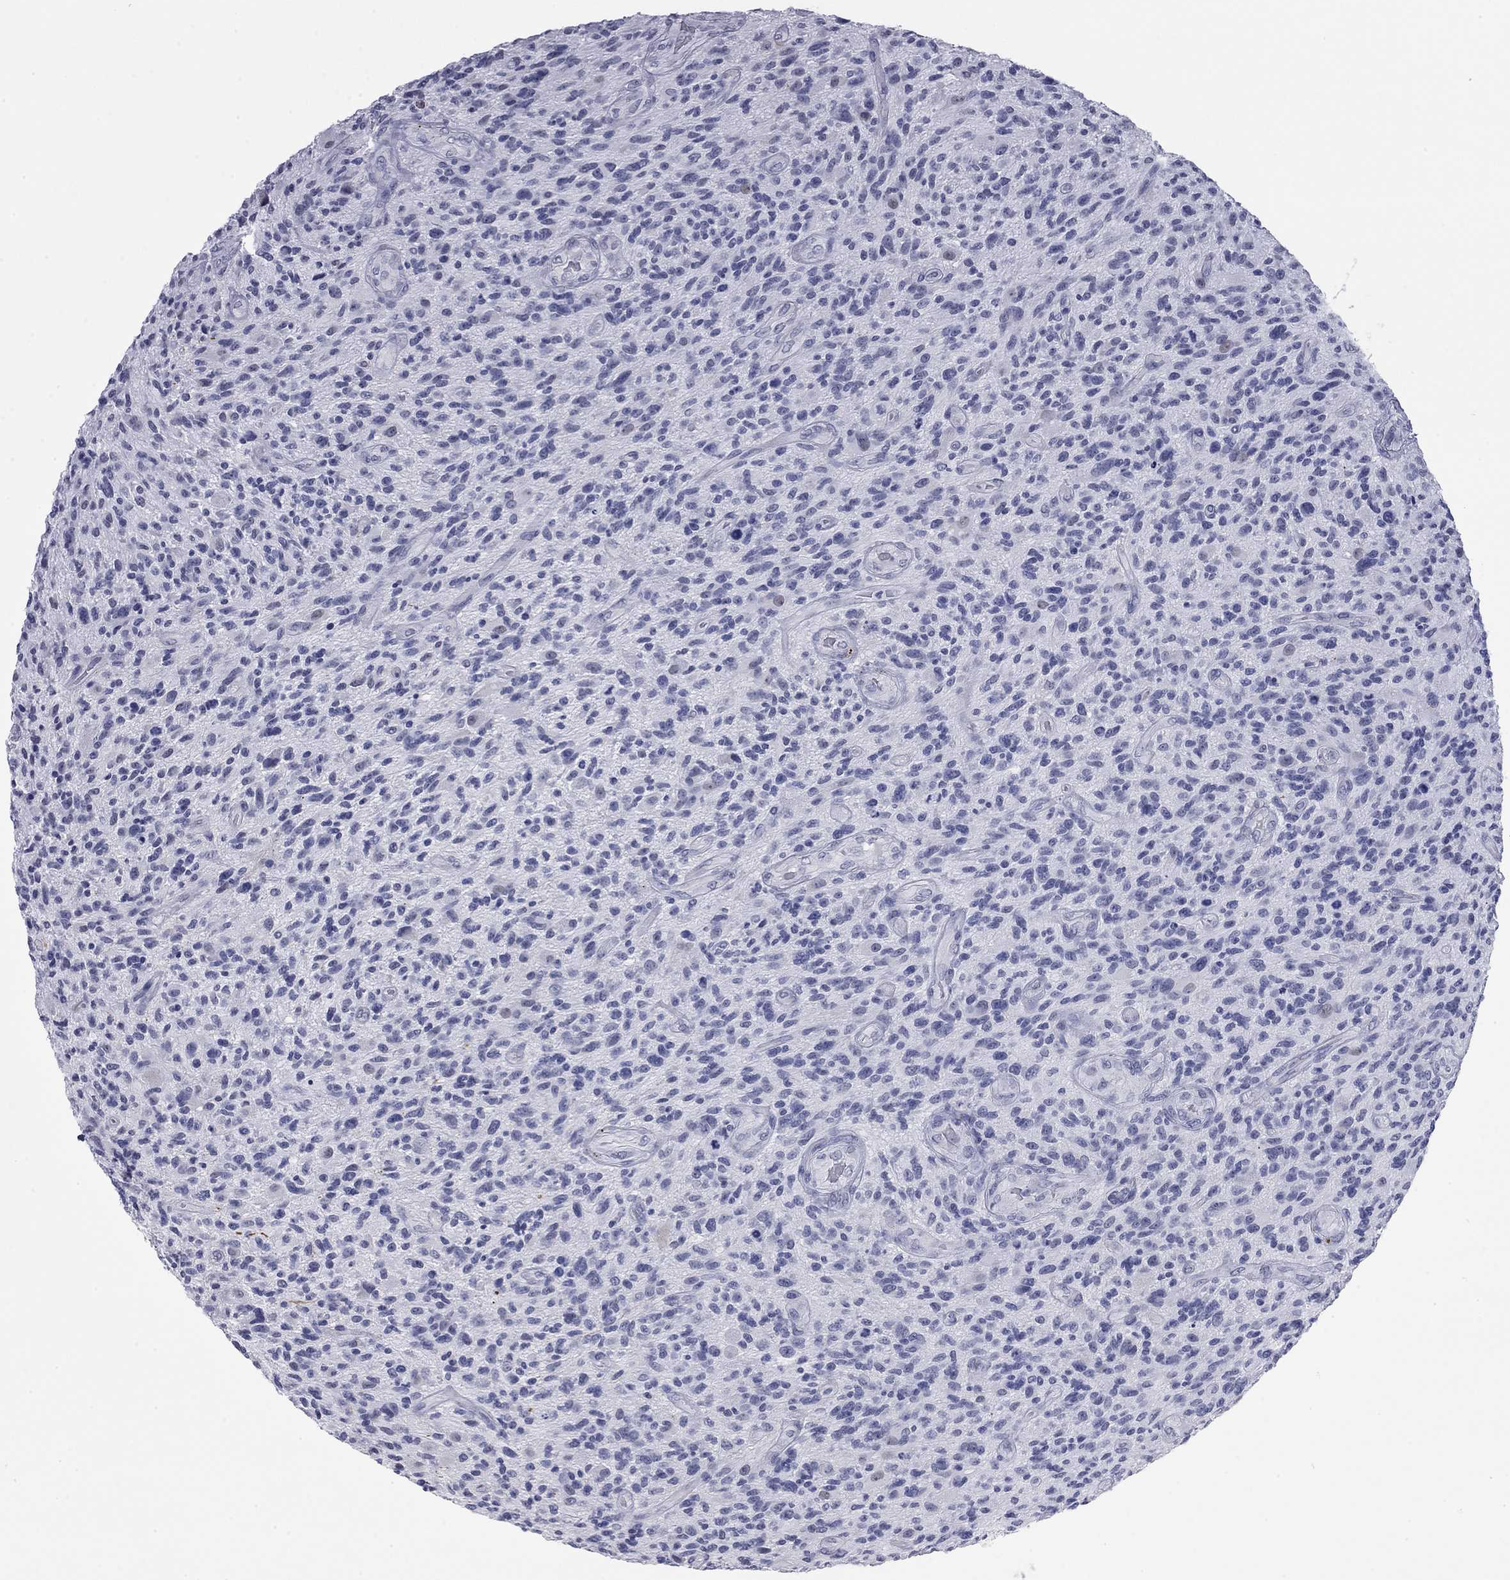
{"staining": {"intensity": "negative", "quantity": "none", "location": "none"}, "tissue": "glioma", "cell_type": "Tumor cells", "image_type": "cancer", "snomed": [{"axis": "morphology", "description": "Glioma, malignant, High grade"}, {"axis": "topography", "description": "Brain"}], "caption": "DAB immunohistochemical staining of malignant glioma (high-grade) reveals no significant staining in tumor cells.", "gene": "AK8", "patient": {"sex": "male", "age": 47}}